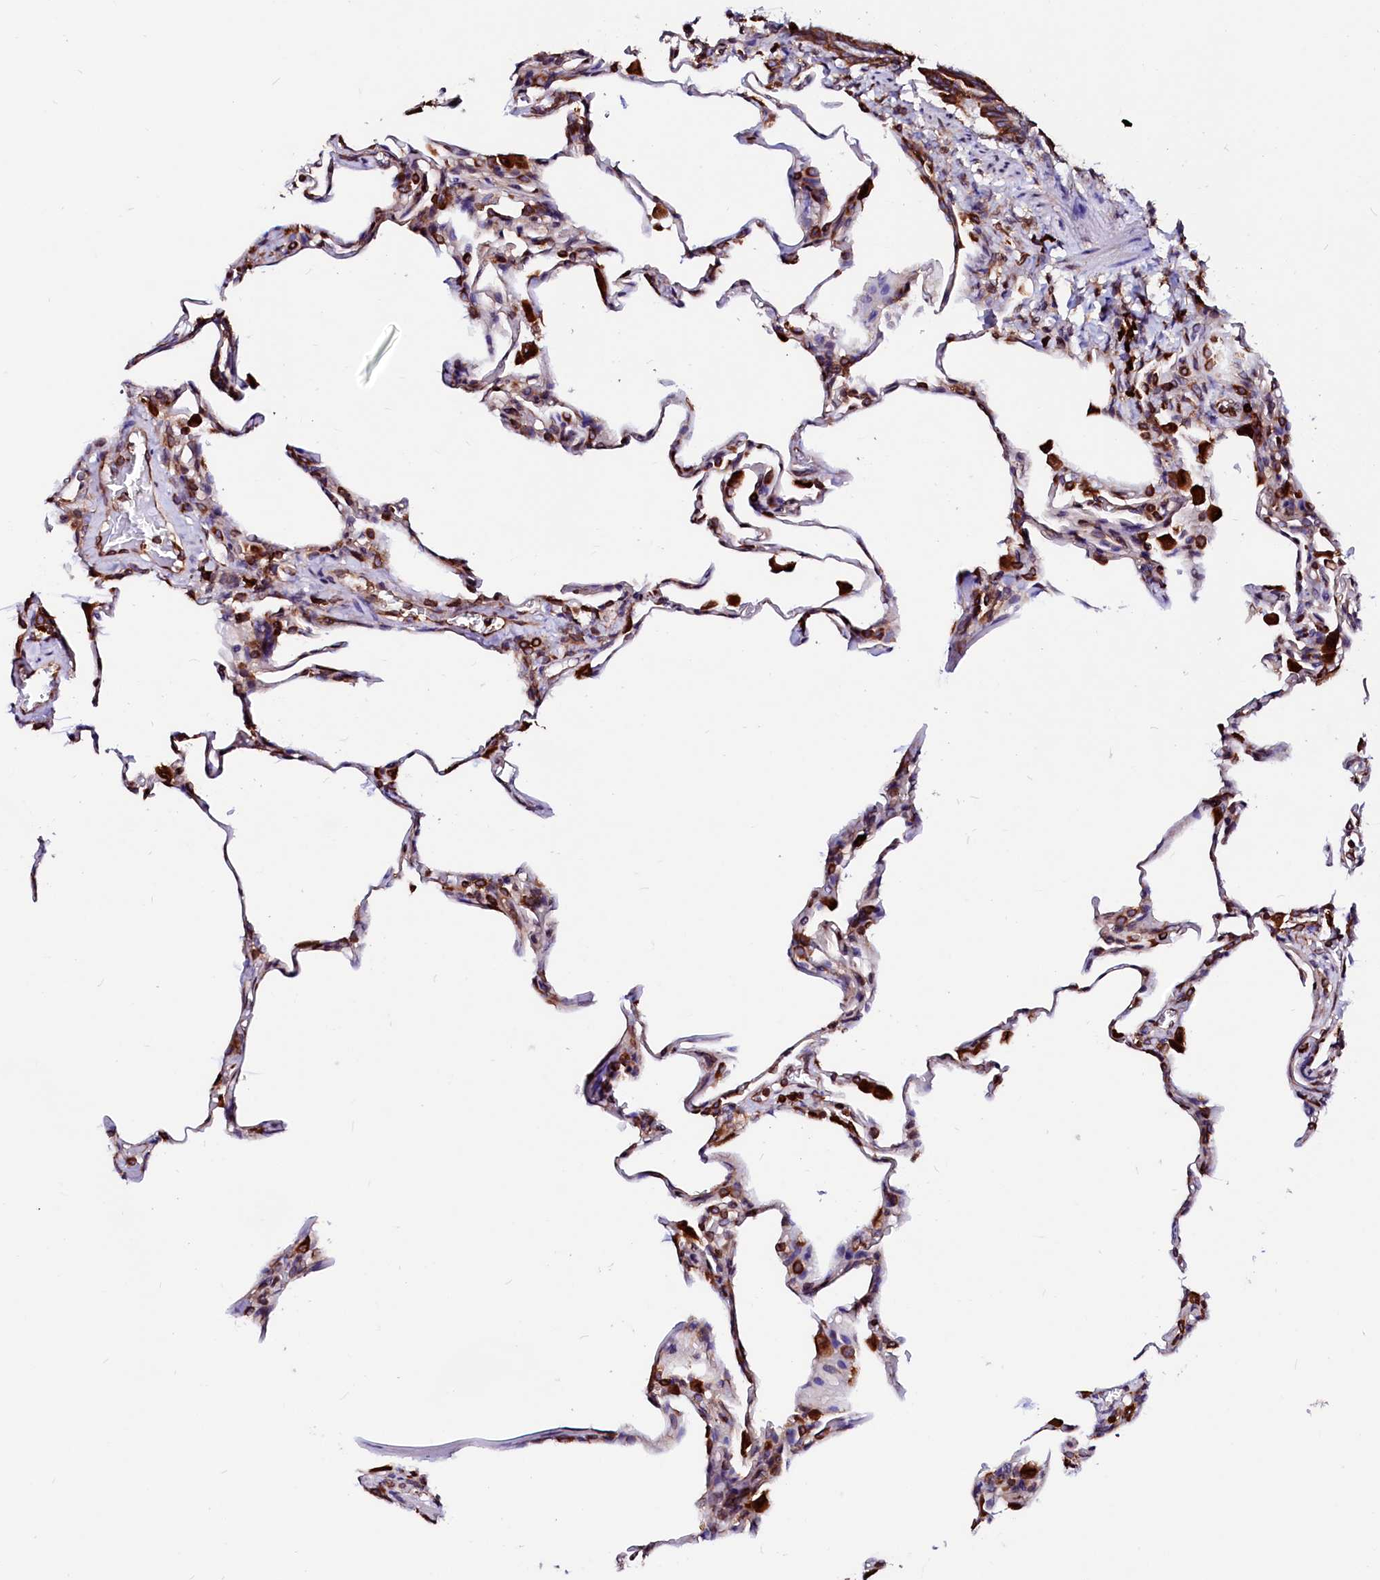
{"staining": {"intensity": "strong", "quantity": "25%-75%", "location": "cytoplasmic/membranous"}, "tissue": "lung", "cell_type": "Alveolar cells", "image_type": "normal", "snomed": [{"axis": "morphology", "description": "Normal tissue, NOS"}, {"axis": "topography", "description": "Lung"}], "caption": "Protein analysis of normal lung displays strong cytoplasmic/membranous expression in about 25%-75% of alveolar cells.", "gene": "DERL1", "patient": {"sex": "male", "age": 20}}